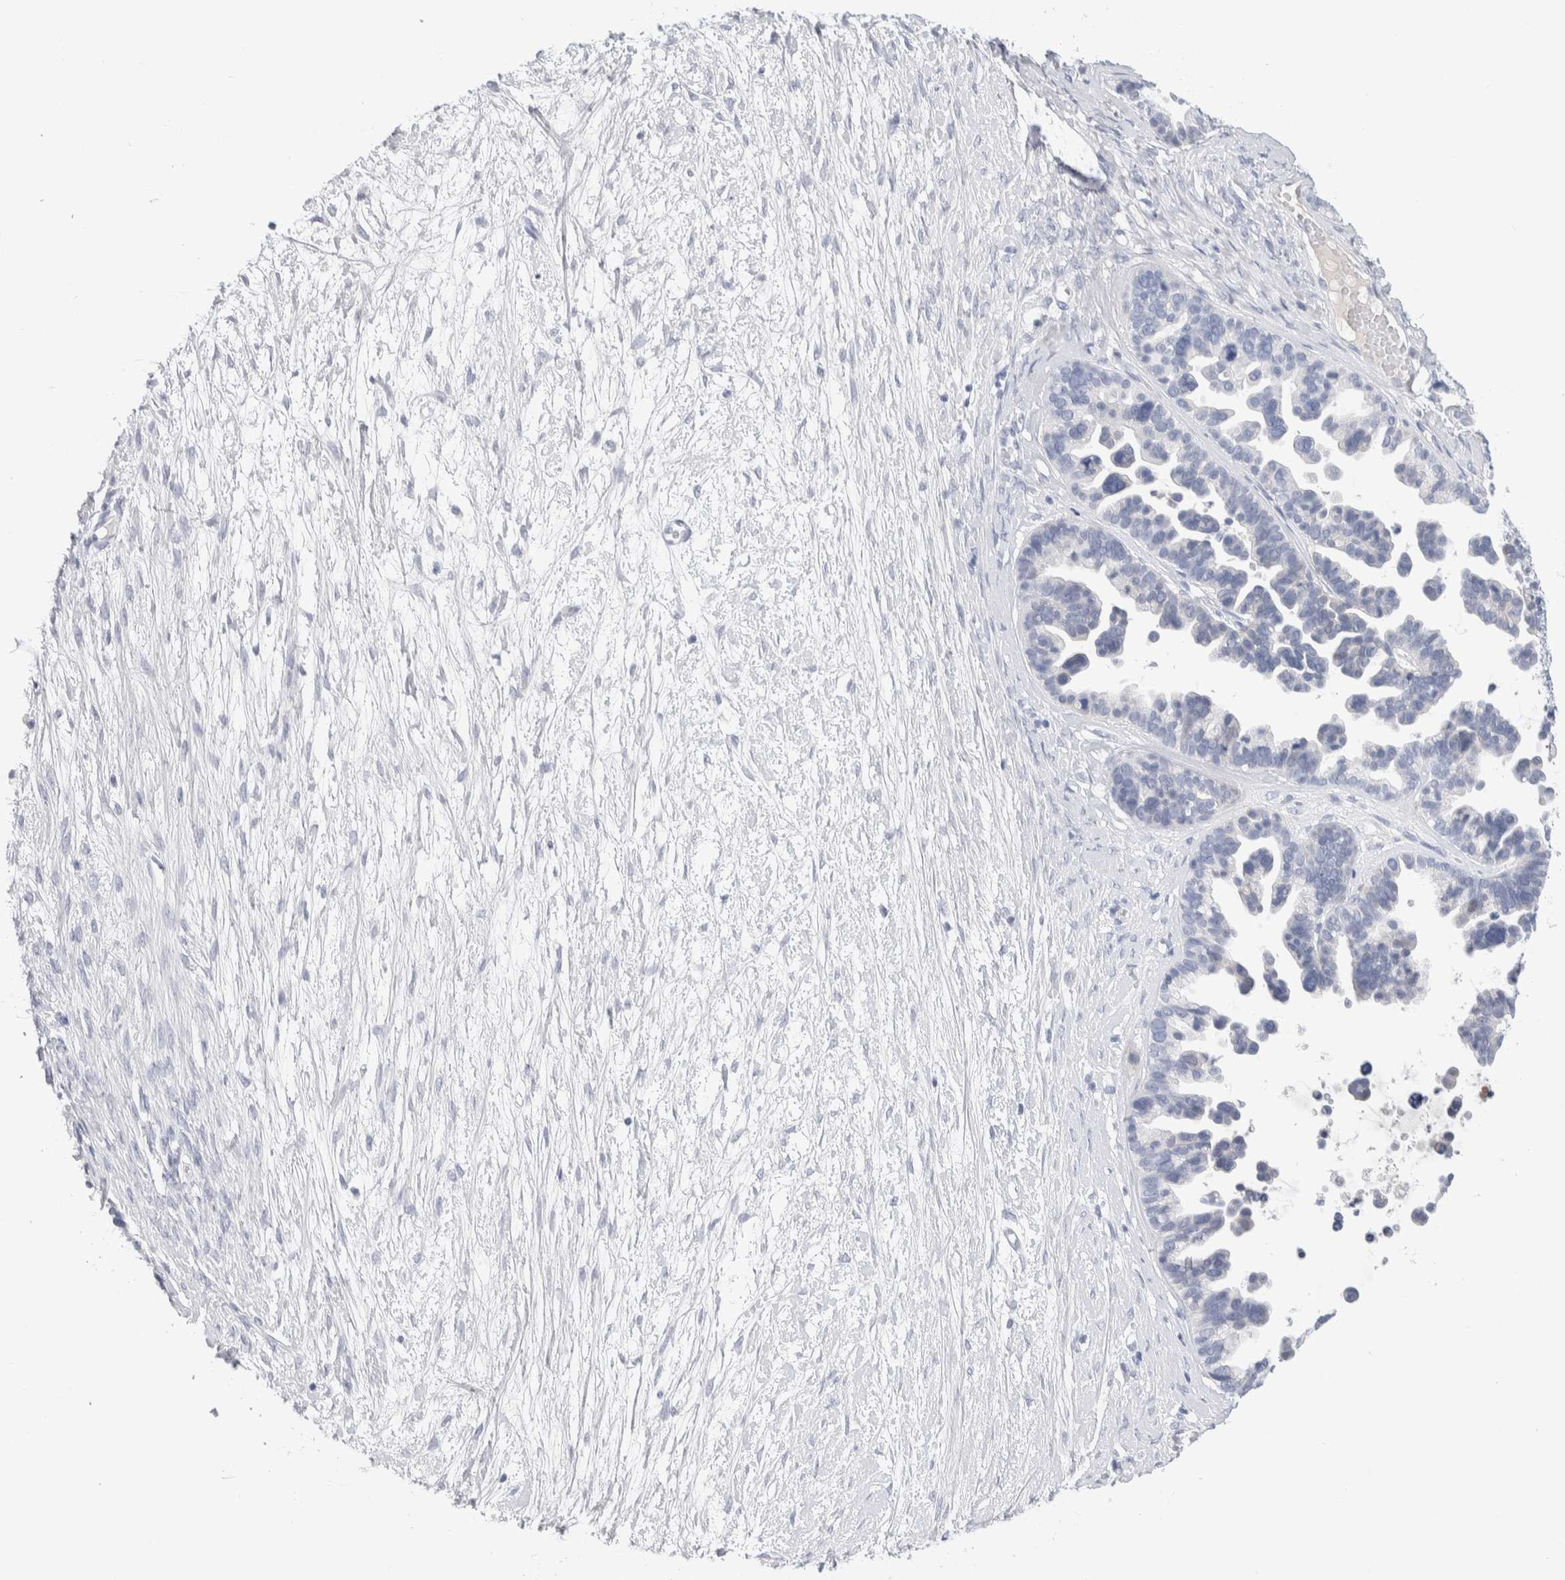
{"staining": {"intensity": "negative", "quantity": "none", "location": "none"}, "tissue": "ovarian cancer", "cell_type": "Tumor cells", "image_type": "cancer", "snomed": [{"axis": "morphology", "description": "Cystadenocarcinoma, serous, NOS"}, {"axis": "topography", "description": "Ovary"}], "caption": "Immunohistochemistry (IHC) of human ovarian cancer displays no expression in tumor cells. Brightfield microscopy of immunohistochemistry (IHC) stained with DAB (brown) and hematoxylin (blue), captured at high magnification.", "gene": "GDA", "patient": {"sex": "female", "age": 56}}